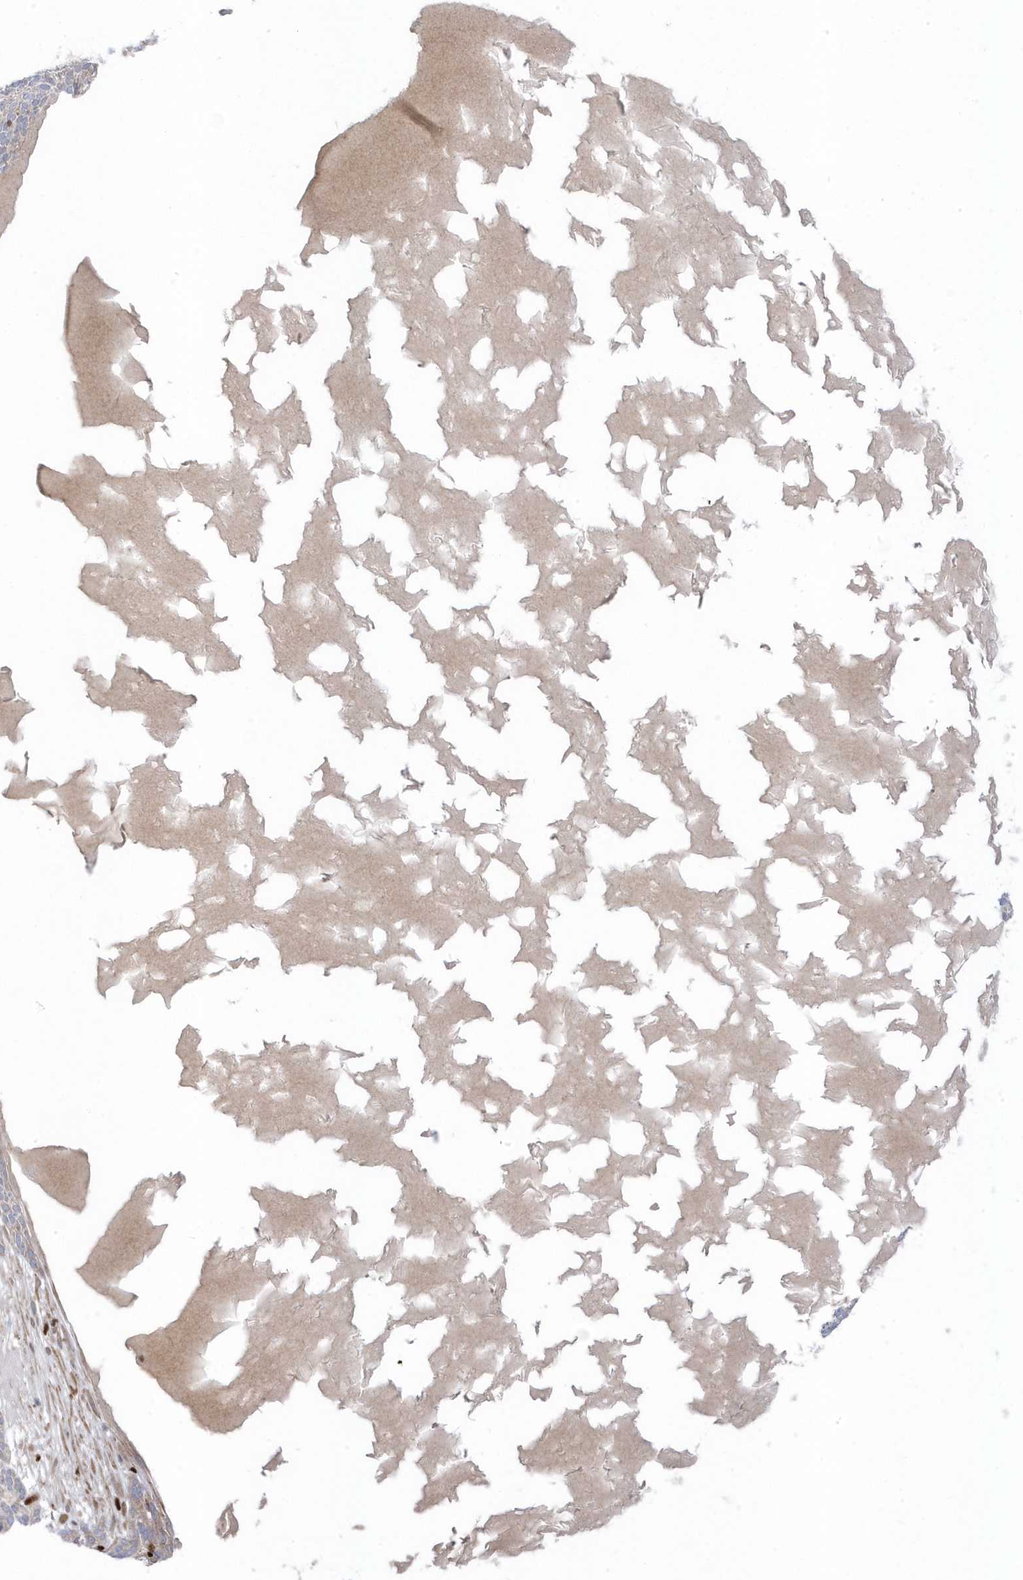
{"staining": {"intensity": "negative", "quantity": "none", "location": "none"}, "tissue": "skin cancer", "cell_type": "Tumor cells", "image_type": "cancer", "snomed": [{"axis": "morphology", "description": "Squamous cell carcinoma, NOS"}, {"axis": "topography", "description": "Skin"}], "caption": "A photomicrograph of skin cancer (squamous cell carcinoma) stained for a protein shows no brown staining in tumor cells. (DAB (3,3'-diaminobenzidine) immunohistochemistry visualized using brightfield microscopy, high magnification).", "gene": "GTPBP6", "patient": {"sex": "female", "age": 90}}